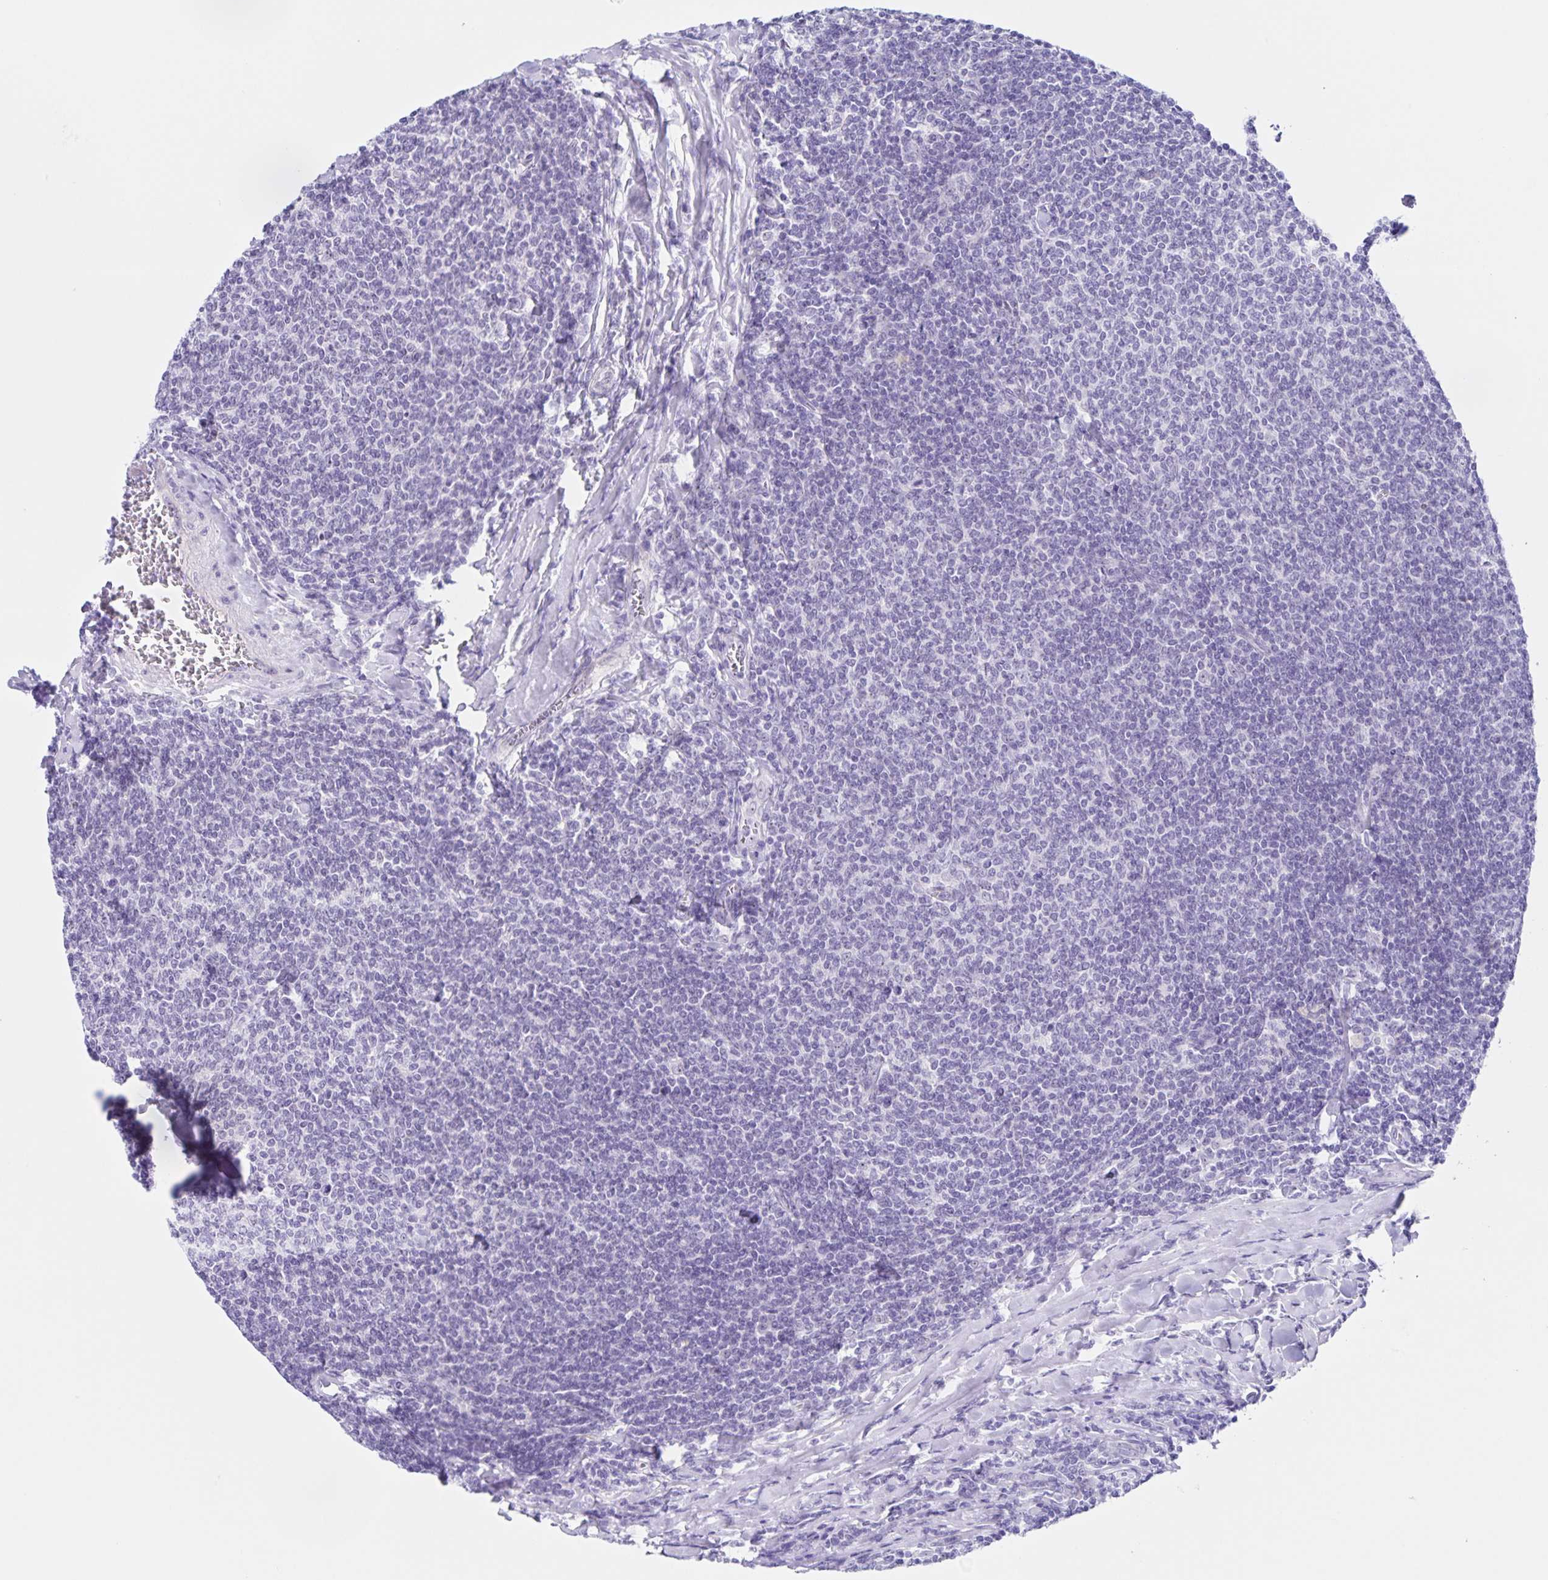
{"staining": {"intensity": "negative", "quantity": "none", "location": "none"}, "tissue": "lymphoma", "cell_type": "Tumor cells", "image_type": "cancer", "snomed": [{"axis": "morphology", "description": "Malignant lymphoma, non-Hodgkin's type, Low grade"}, {"axis": "topography", "description": "Lymph node"}], "caption": "Tumor cells show no significant positivity in malignant lymphoma, non-Hodgkin's type (low-grade). (IHC, brightfield microscopy, high magnification).", "gene": "FAM170A", "patient": {"sex": "male", "age": 52}}